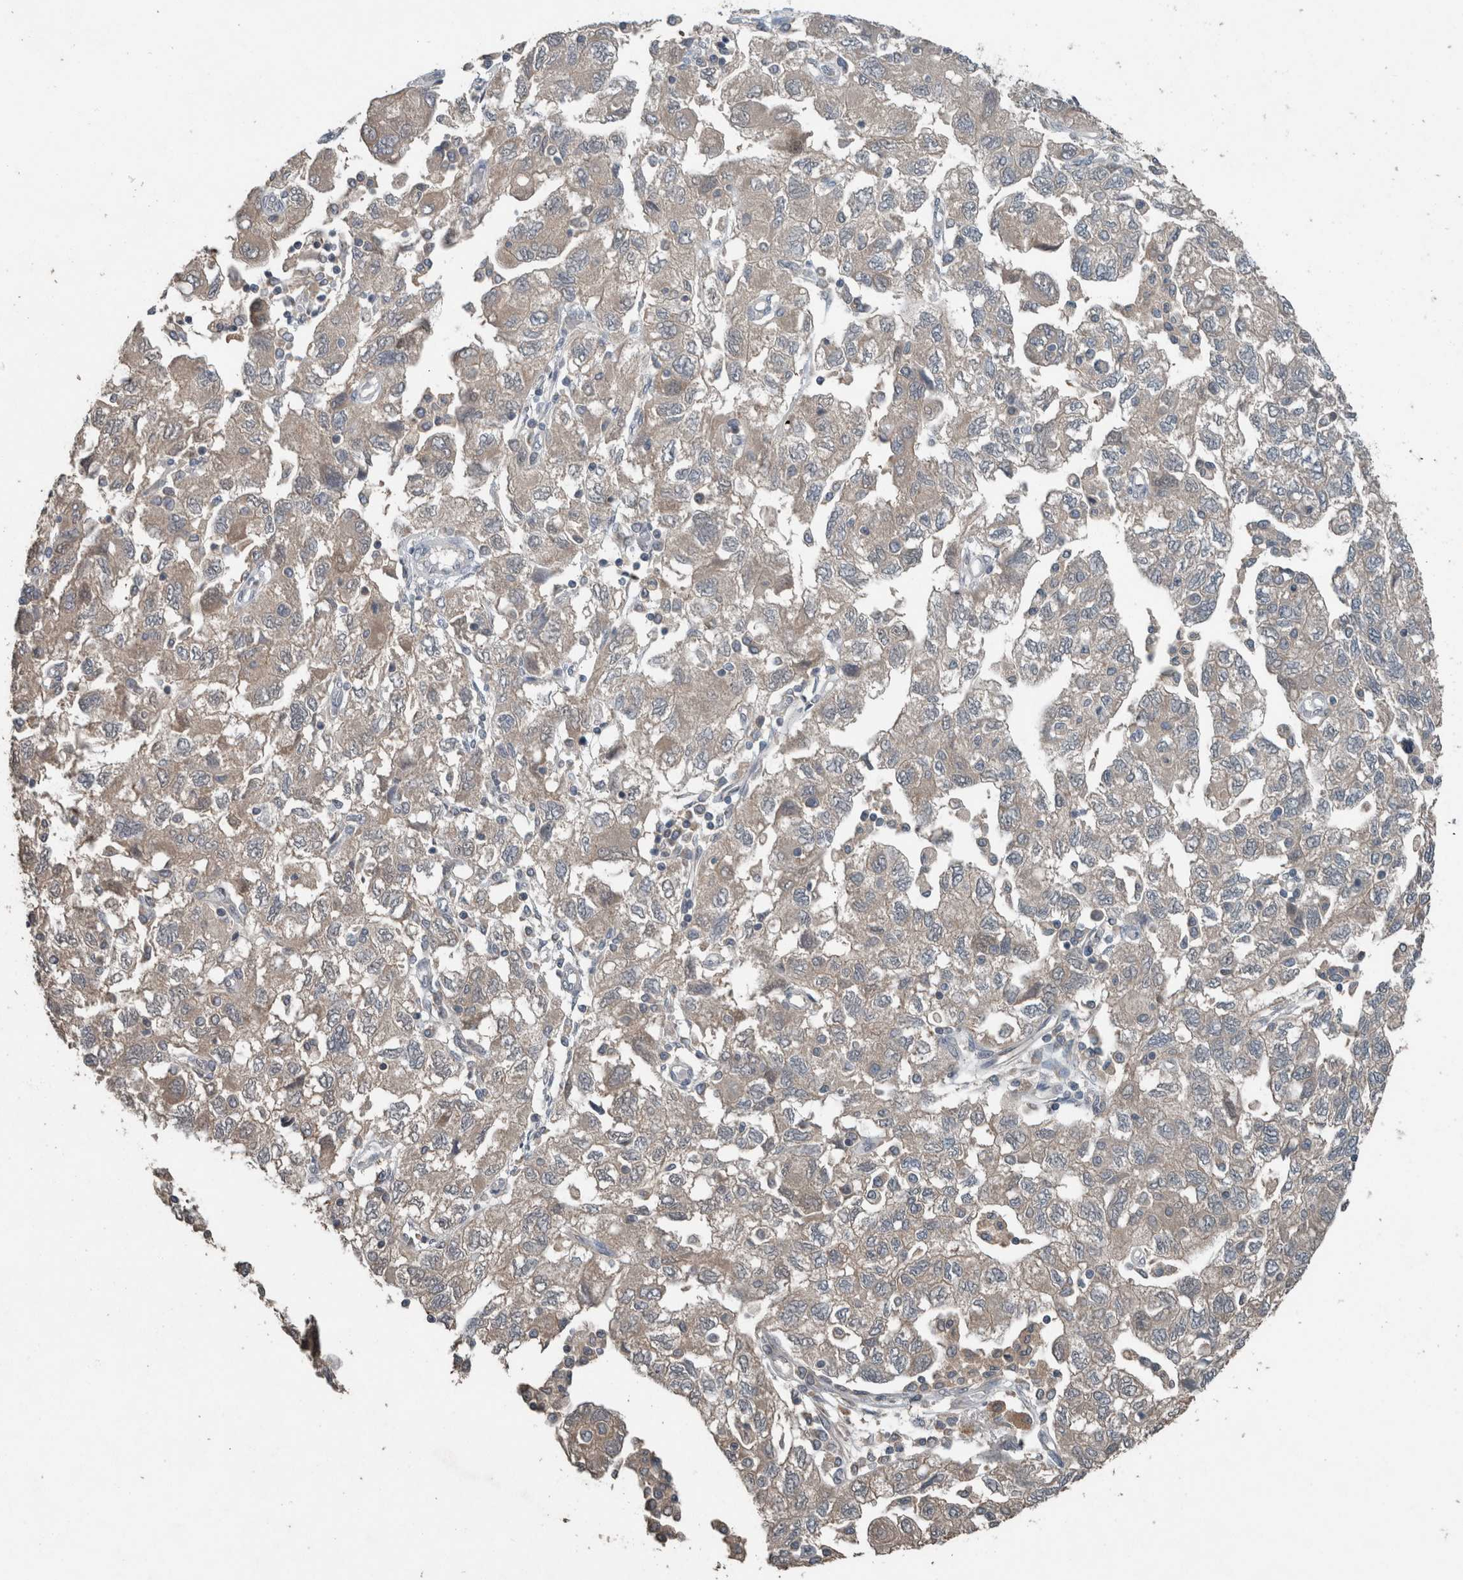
{"staining": {"intensity": "weak", "quantity": "25%-75%", "location": "cytoplasmic/membranous"}, "tissue": "ovarian cancer", "cell_type": "Tumor cells", "image_type": "cancer", "snomed": [{"axis": "morphology", "description": "Carcinoma, NOS"}, {"axis": "morphology", "description": "Cystadenocarcinoma, serous, NOS"}, {"axis": "topography", "description": "Ovary"}], "caption": "This is an image of IHC staining of carcinoma (ovarian), which shows weak staining in the cytoplasmic/membranous of tumor cells.", "gene": "KNTC1", "patient": {"sex": "female", "age": 69}}